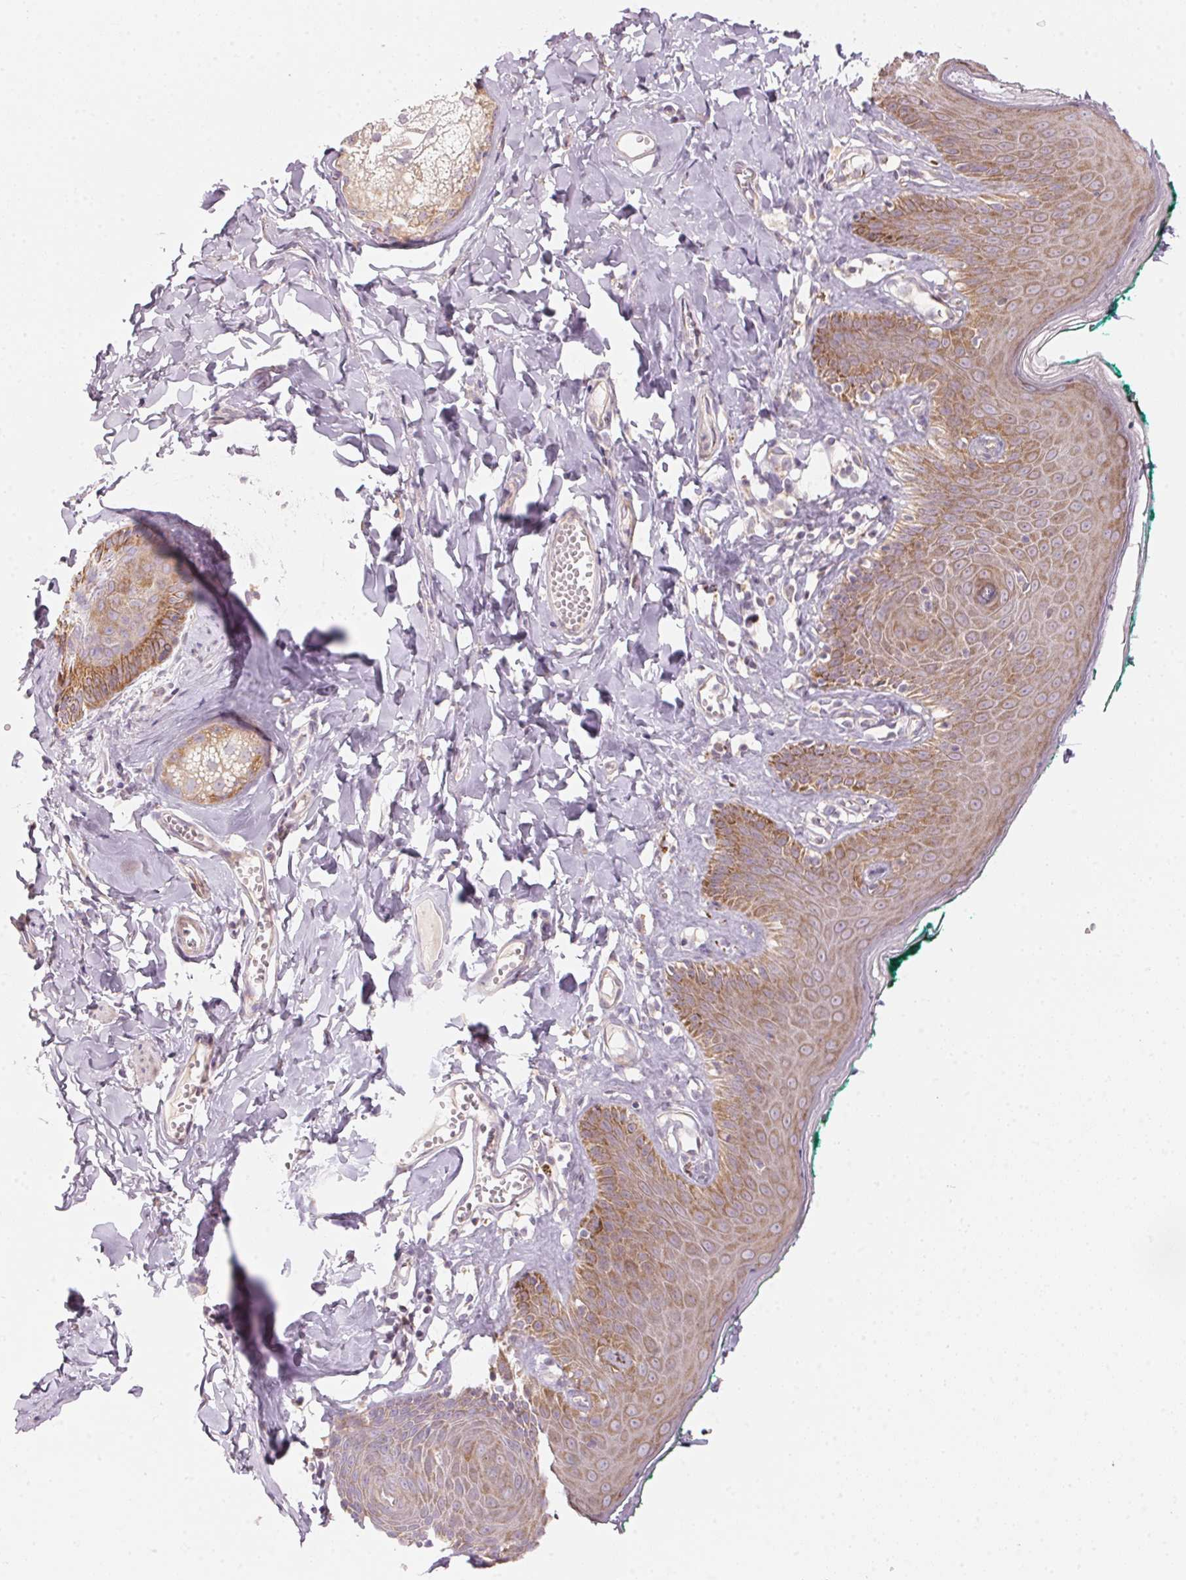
{"staining": {"intensity": "moderate", "quantity": "25%-75%", "location": "cytoplasmic/membranous"}, "tissue": "skin", "cell_type": "Epidermal cells", "image_type": "normal", "snomed": [{"axis": "morphology", "description": "Normal tissue, NOS"}, {"axis": "topography", "description": "Vulva"}, {"axis": "topography", "description": "Peripheral nerve tissue"}], "caption": "The immunohistochemical stain labels moderate cytoplasmic/membranous staining in epidermal cells of unremarkable skin. (Brightfield microscopy of DAB IHC at high magnification).", "gene": "BLOC1S2", "patient": {"sex": "female", "age": 66}}